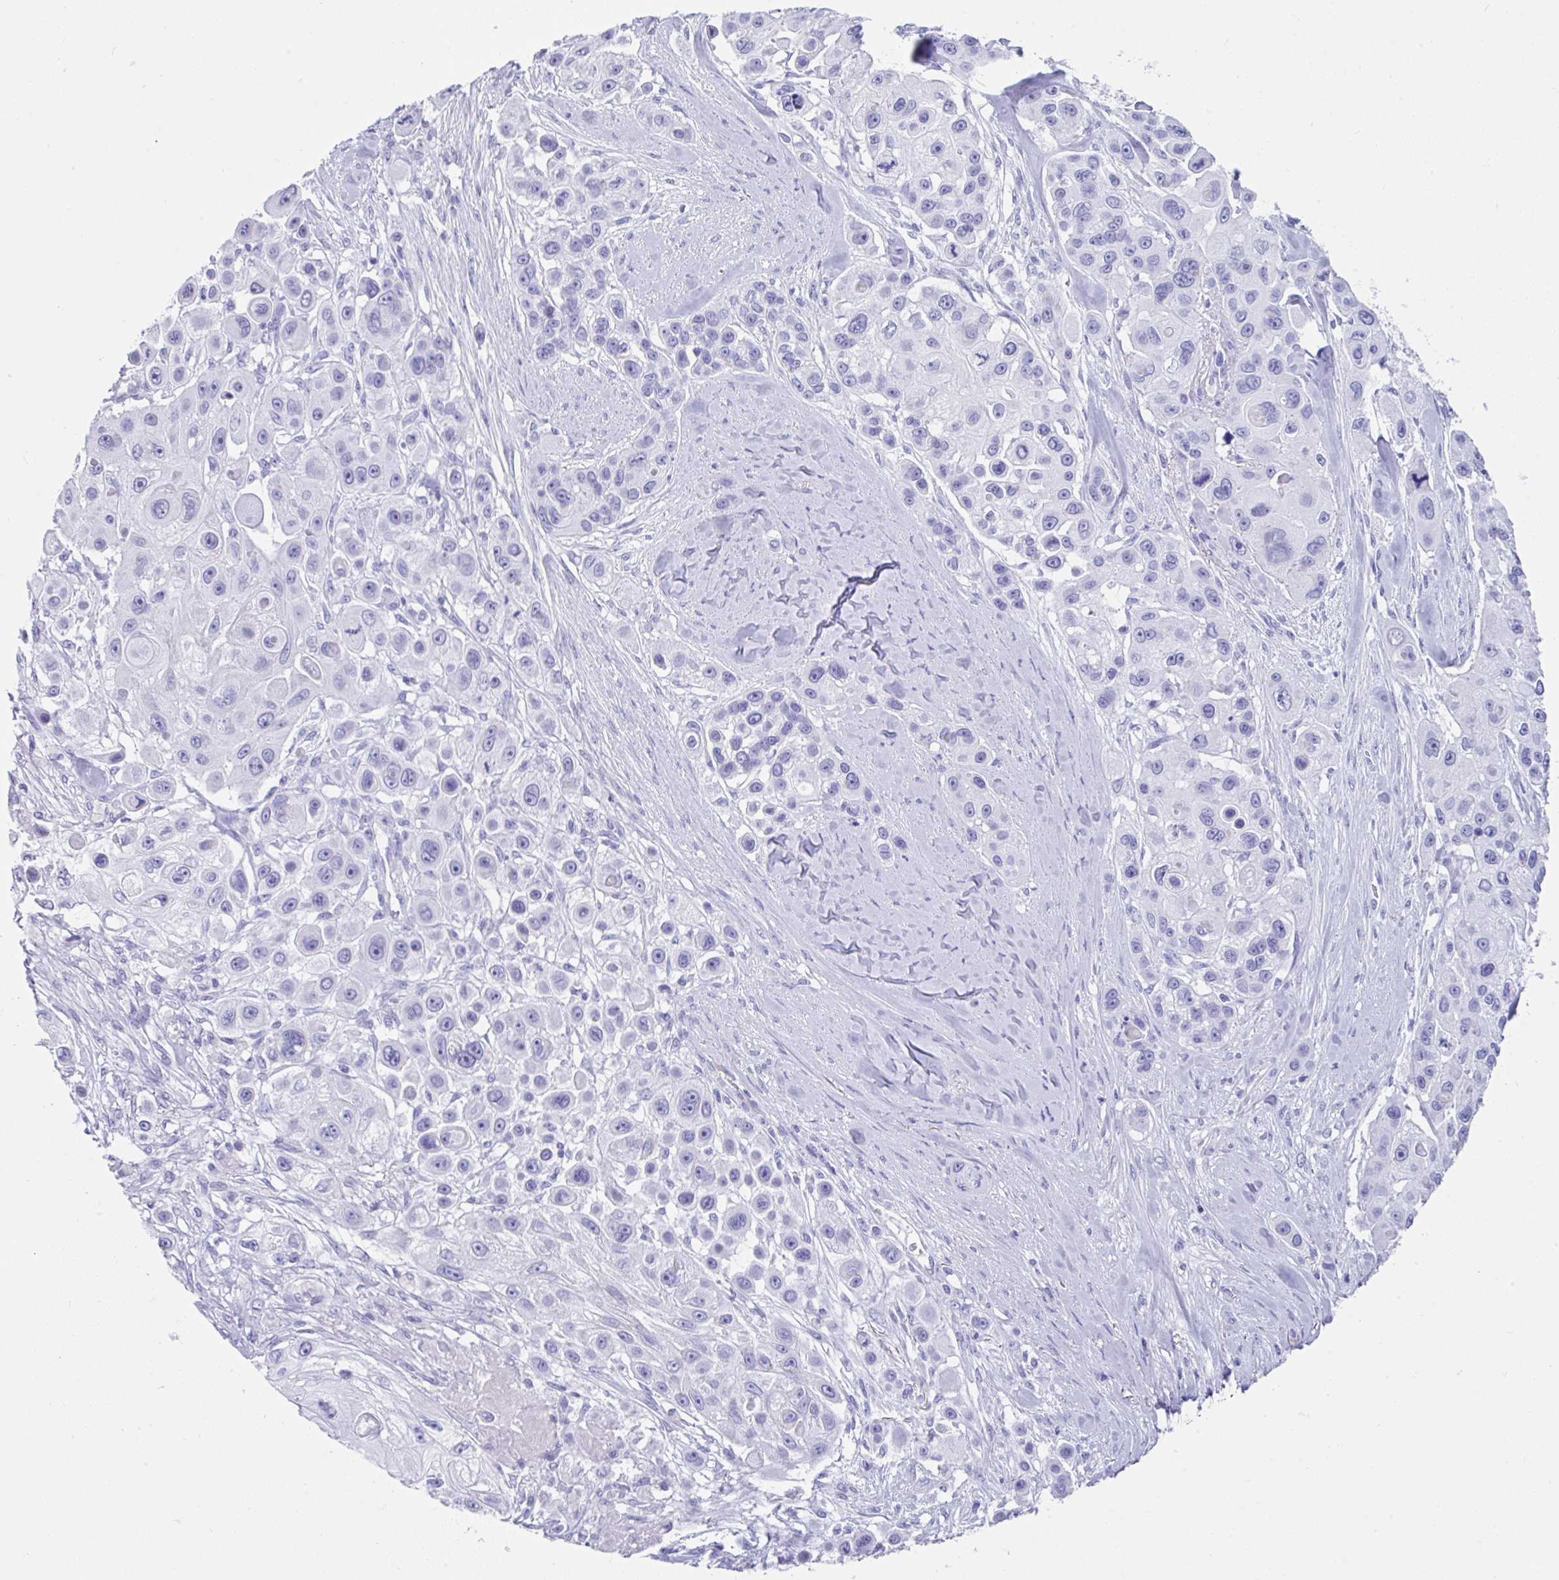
{"staining": {"intensity": "negative", "quantity": "none", "location": "none"}, "tissue": "skin cancer", "cell_type": "Tumor cells", "image_type": "cancer", "snomed": [{"axis": "morphology", "description": "Squamous cell carcinoma, NOS"}, {"axis": "topography", "description": "Skin"}], "caption": "The photomicrograph exhibits no staining of tumor cells in skin squamous cell carcinoma.", "gene": "FAM107A", "patient": {"sex": "male", "age": 67}}